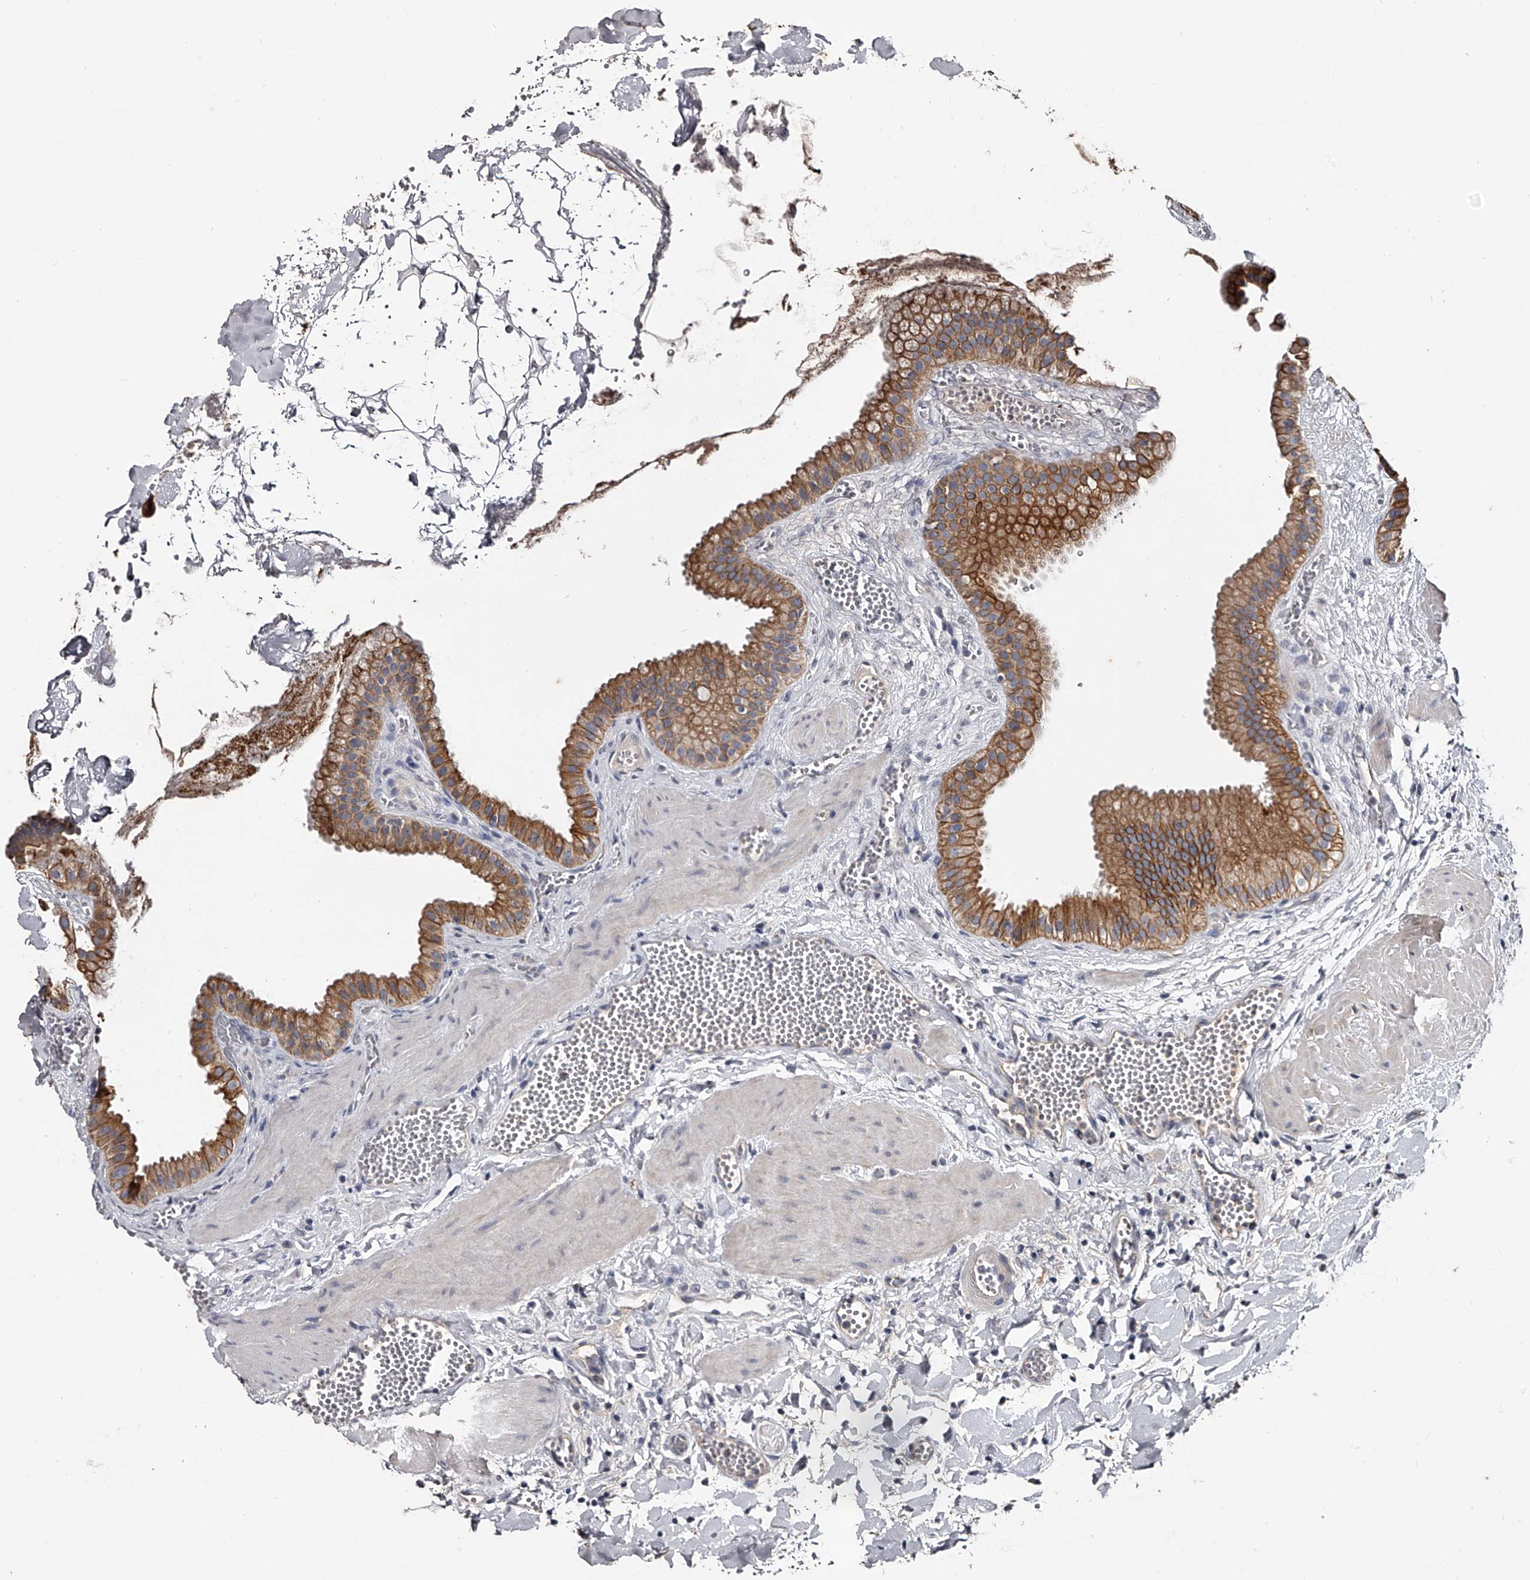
{"staining": {"intensity": "strong", "quantity": ">75%", "location": "cytoplasmic/membranous"}, "tissue": "gallbladder", "cell_type": "Glandular cells", "image_type": "normal", "snomed": [{"axis": "morphology", "description": "Normal tissue, NOS"}, {"axis": "topography", "description": "Gallbladder"}], "caption": "IHC (DAB) staining of unremarkable gallbladder reveals strong cytoplasmic/membranous protein expression in about >75% of glandular cells.", "gene": "MDN1", "patient": {"sex": "male", "age": 55}}